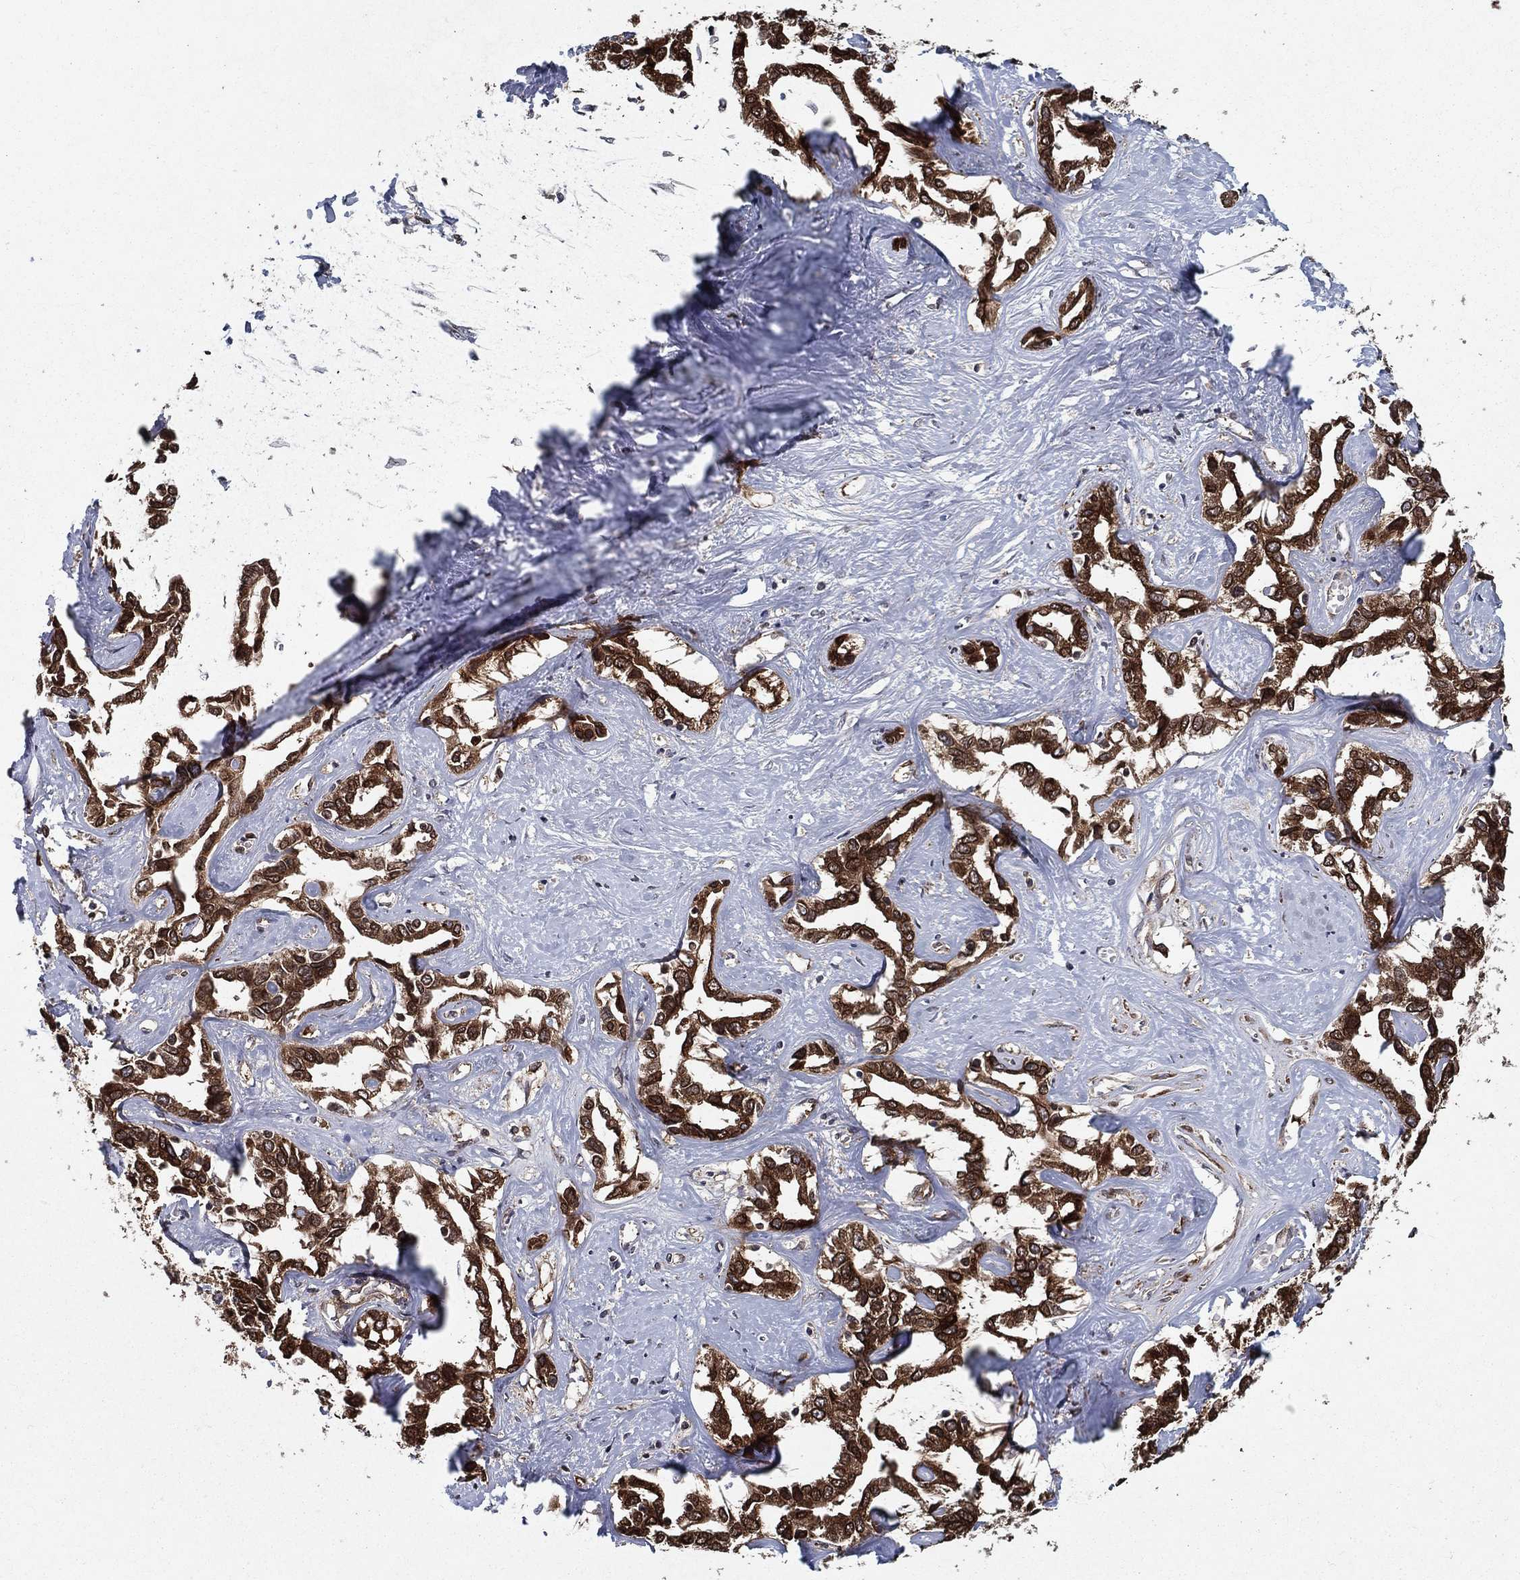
{"staining": {"intensity": "strong", "quantity": ">75%", "location": "cytoplasmic/membranous"}, "tissue": "liver cancer", "cell_type": "Tumor cells", "image_type": "cancer", "snomed": [{"axis": "morphology", "description": "Cholangiocarcinoma"}, {"axis": "topography", "description": "Liver"}], "caption": "There is high levels of strong cytoplasmic/membranous staining in tumor cells of liver cancer, as demonstrated by immunohistochemical staining (brown color).", "gene": "CERS2", "patient": {"sex": "male", "age": 59}}